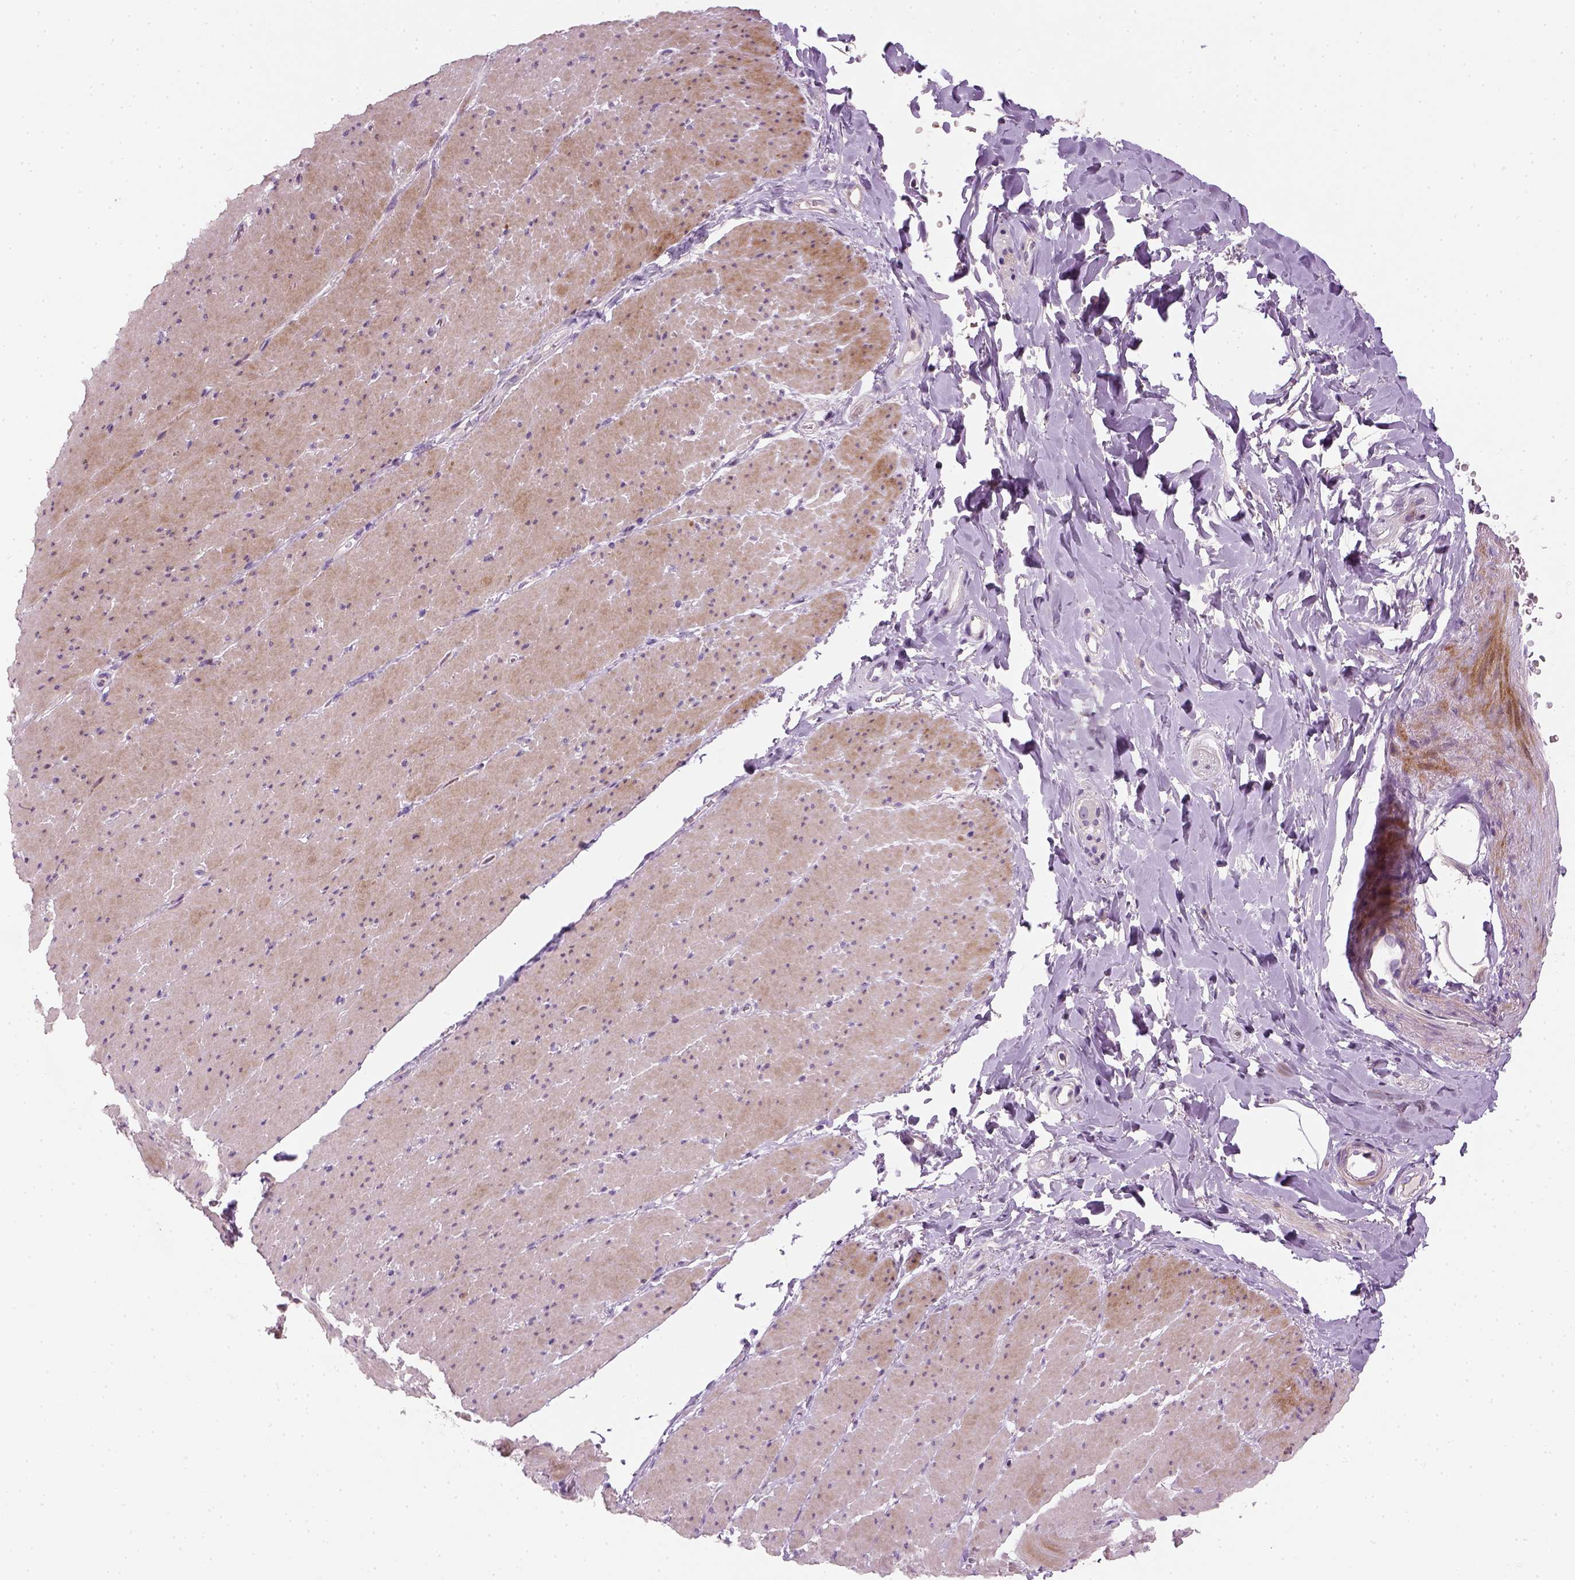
{"staining": {"intensity": "moderate", "quantity": ">75%", "location": "cytoplasmic/membranous"}, "tissue": "smooth muscle", "cell_type": "Smooth muscle cells", "image_type": "normal", "snomed": [{"axis": "morphology", "description": "Normal tissue, NOS"}, {"axis": "topography", "description": "Smooth muscle"}, {"axis": "topography", "description": "Rectum"}], "caption": "The immunohistochemical stain shows moderate cytoplasmic/membranous staining in smooth muscle cells of normal smooth muscle. (IHC, brightfield microscopy, high magnification).", "gene": "NUDT6", "patient": {"sex": "male", "age": 53}}